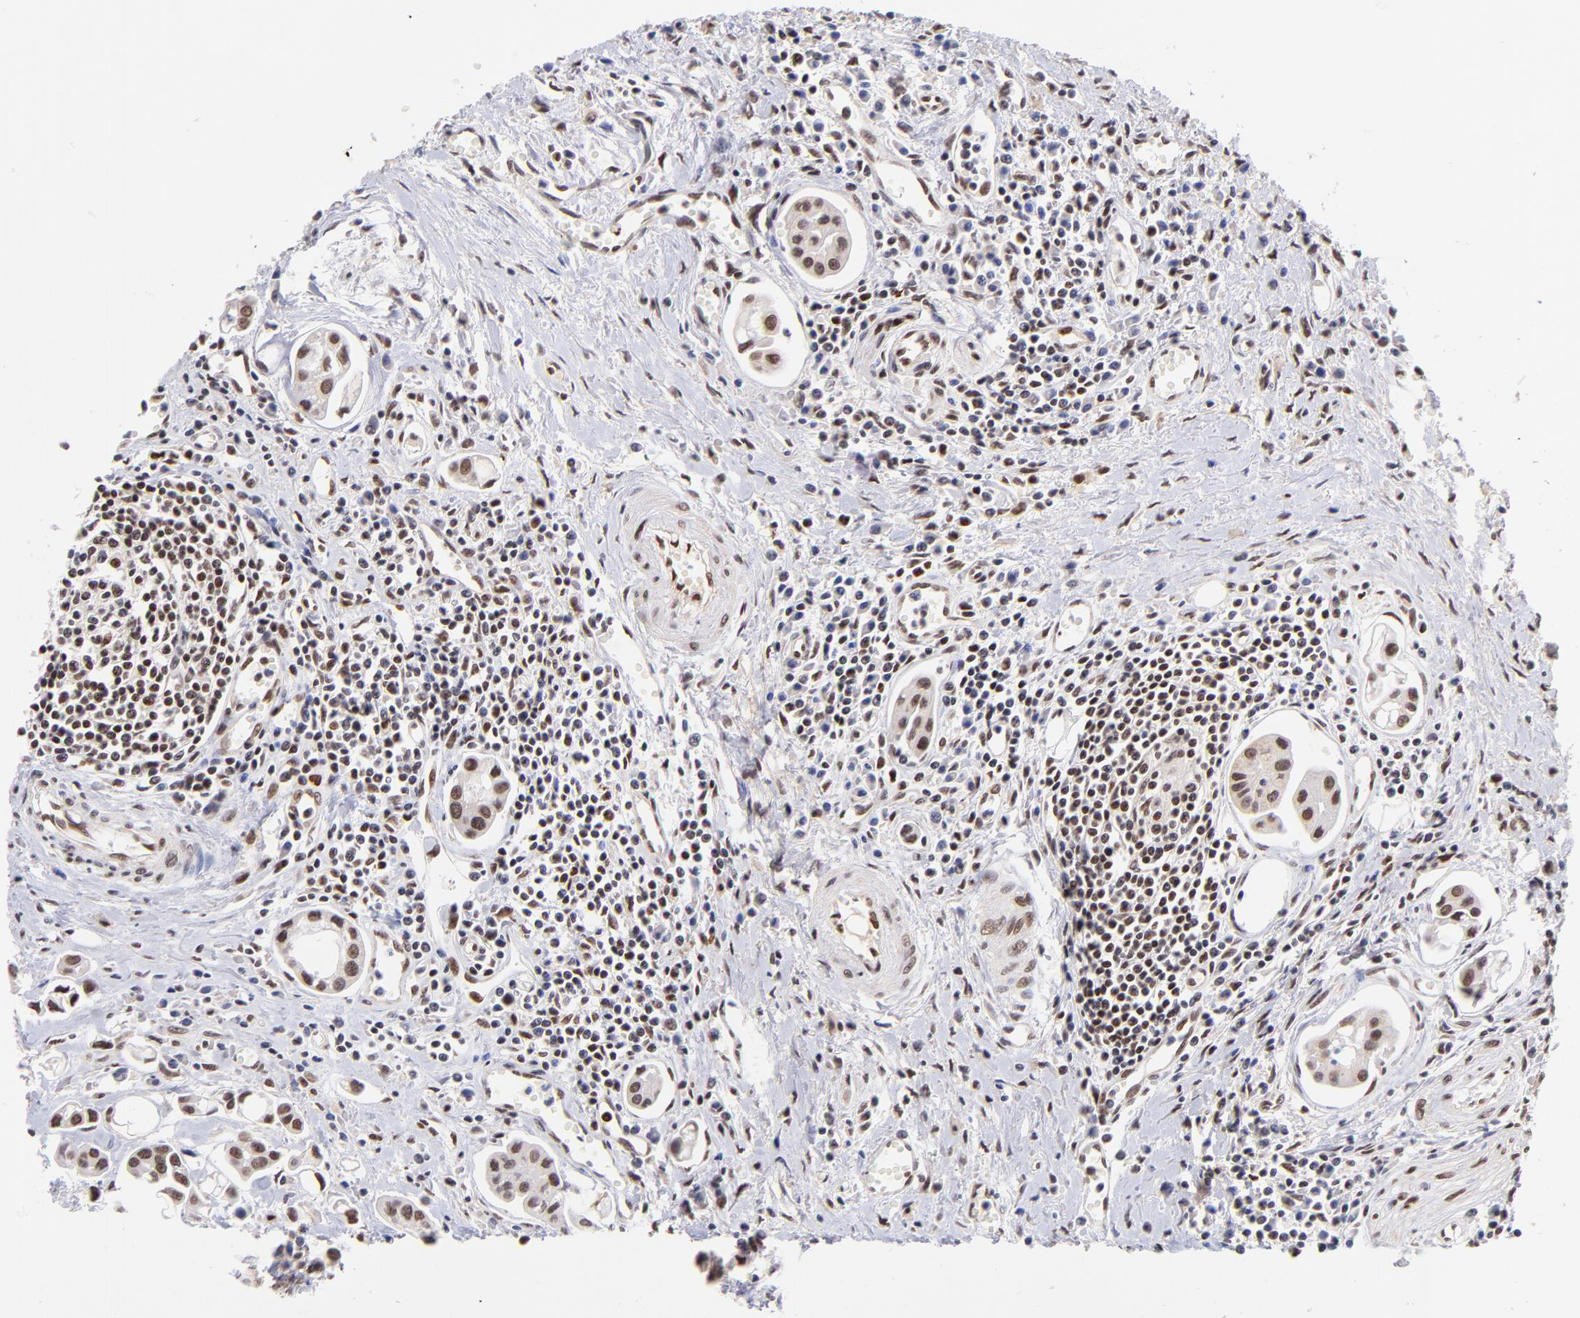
{"staining": {"intensity": "moderate", "quantity": ">75%", "location": "nuclear"}, "tissue": "urothelial cancer", "cell_type": "Tumor cells", "image_type": "cancer", "snomed": [{"axis": "morphology", "description": "Urothelial carcinoma, High grade"}, {"axis": "topography", "description": "Urinary bladder"}], "caption": "Immunohistochemistry (IHC) micrograph of neoplastic tissue: urothelial carcinoma (high-grade) stained using immunohistochemistry demonstrates medium levels of moderate protein expression localized specifically in the nuclear of tumor cells, appearing as a nuclear brown color.", "gene": "MIDEAS", "patient": {"sex": "male", "age": 66}}